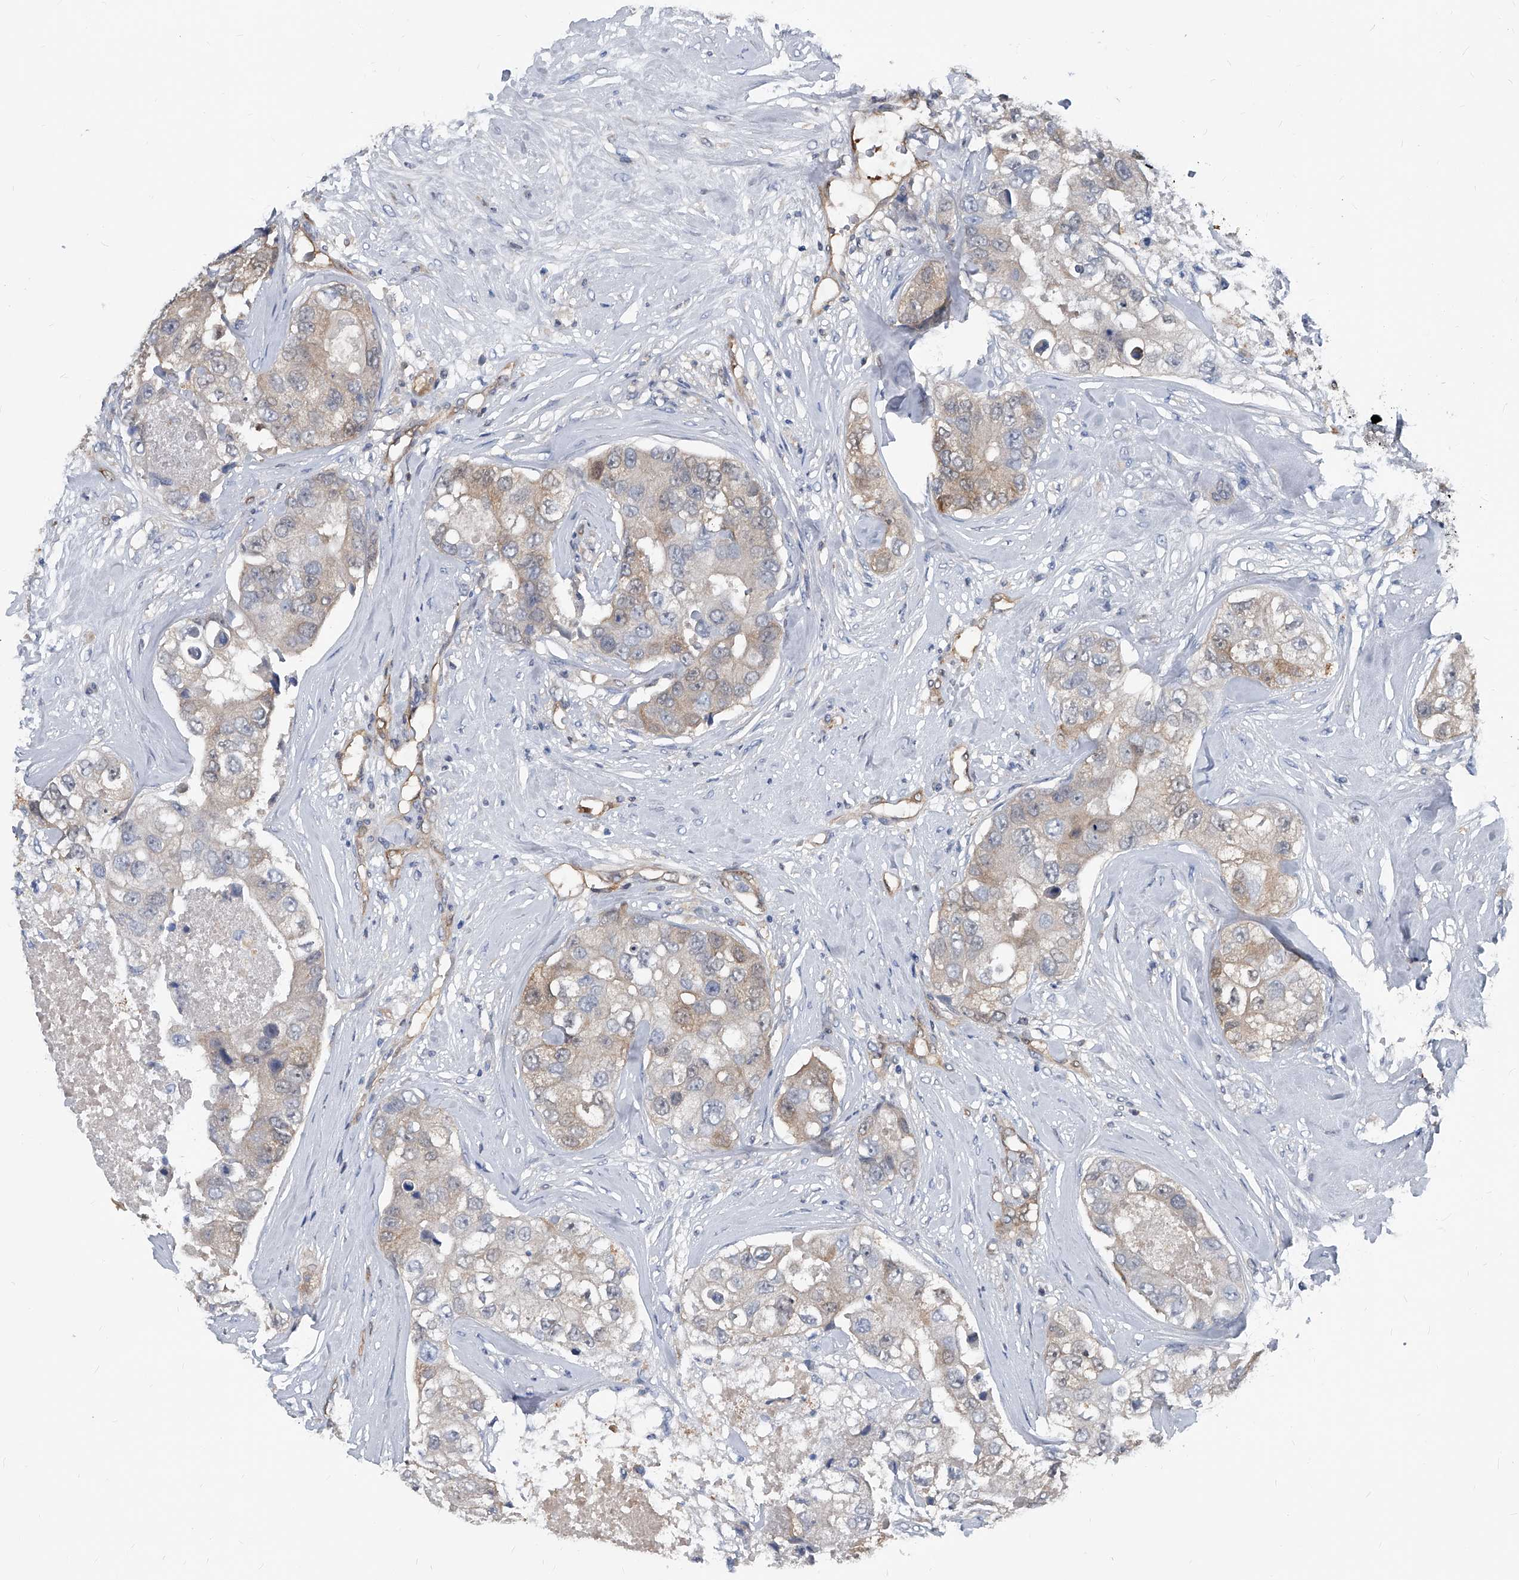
{"staining": {"intensity": "weak", "quantity": "25%-75%", "location": "cytoplasmic/membranous"}, "tissue": "breast cancer", "cell_type": "Tumor cells", "image_type": "cancer", "snomed": [{"axis": "morphology", "description": "Duct carcinoma"}, {"axis": "topography", "description": "Breast"}], "caption": "A histopathology image of invasive ductal carcinoma (breast) stained for a protein exhibits weak cytoplasmic/membranous brown staining in tumor cells. The protein of interest is stained brown, and the nuclei are stained in blue (DAB (3,3'-diaminobenzidine) IHC with brightfield microscopy, high magnification).", "gene": "MAP2K6", "patient": {"sex": "female", "age": 62}}